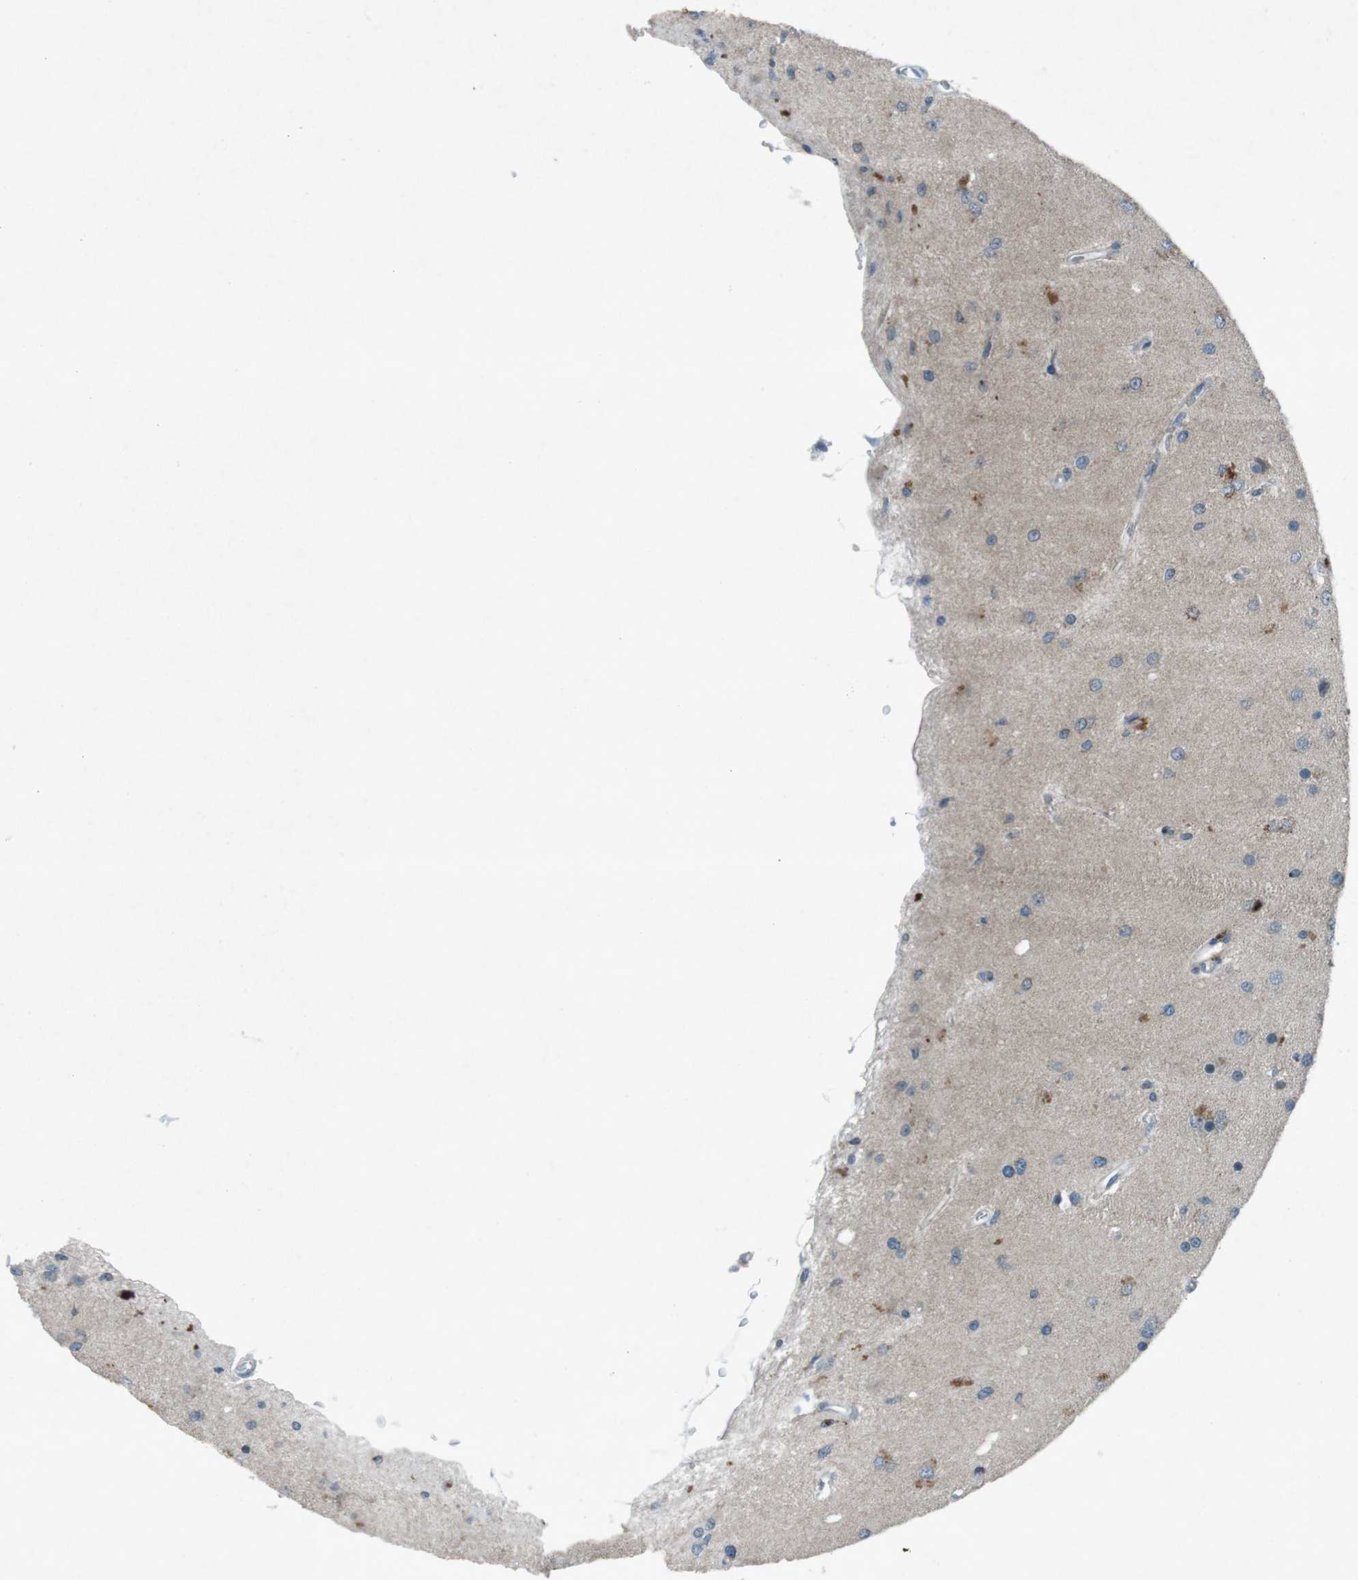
{"staining": {"intensity": "moderate", "quantity": "<25%", "location": "cytoplasmic/membranous"}, "tissue": "glioma", "cell_type": "Tumor cells", "image_type": "cancer", "snomed": [{"axis": "morphology", "description": "Normal tissue, NOS"}, {"axis": "morphology", "description": "Glioma, malignant, High grade"}, {"axis": "topography", "description": "Cerebral cortex"}], "caption": "A brown stain highlights moderate cytoplasmic/membranous expression of a protein in human glioma tumor cells. The protein of interest is stained brown, and the nuclei are stained in blue (DAB (3,3'-diaminobenzidine) IHC with brightfield microscopy, high magnification).", "gene": "FCRLA", "patient": {"sex": "male", "age": 77}}